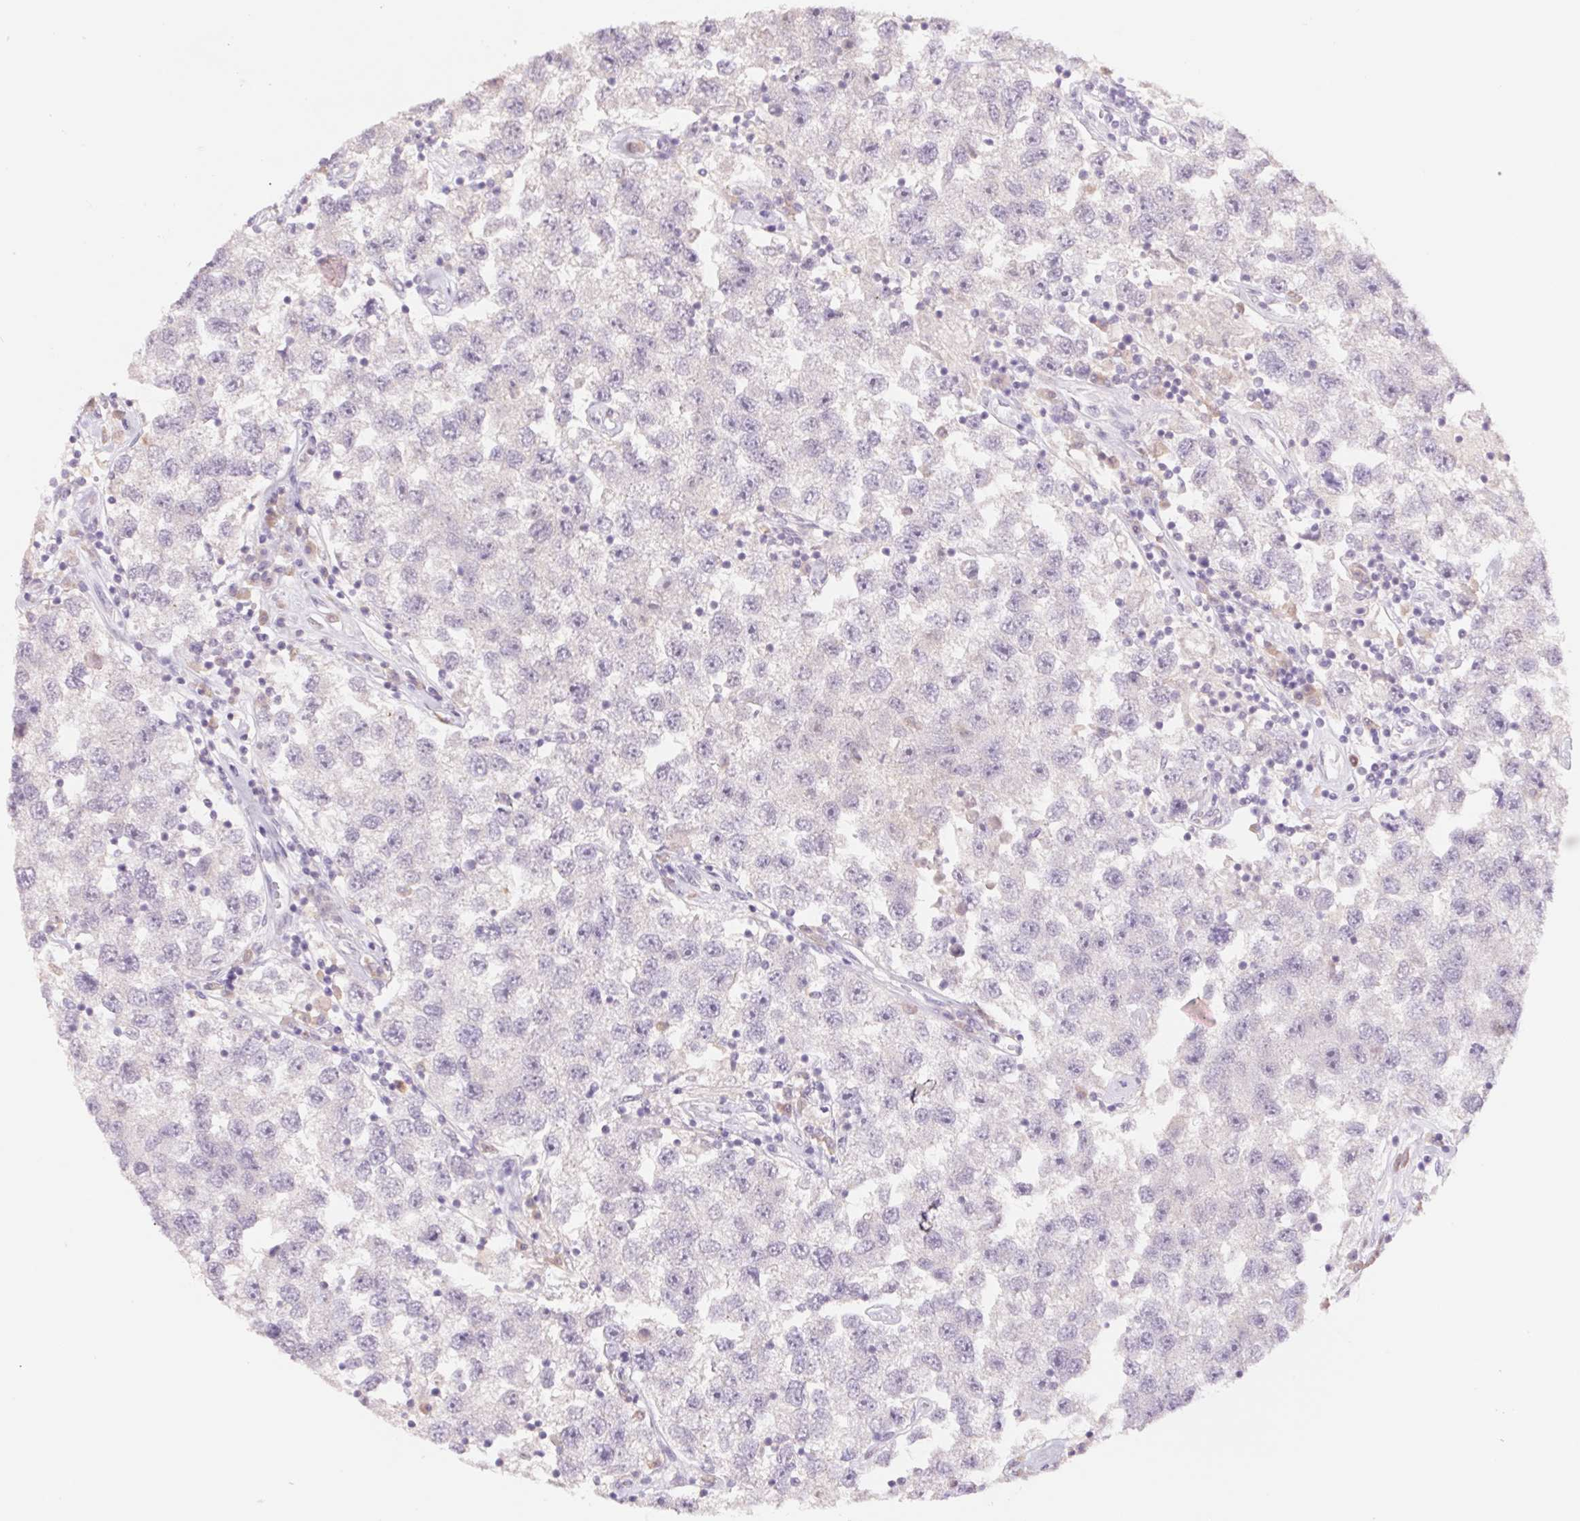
{"staining": {"intensity": "negative", "quantity": "none", "location": "none"}, "tissue": "testis cancer", "cell_type": "Tumor cells", "image_type": "cancer", "snomed": [{"axis": "morphology", "description": "Seminoma, NOS"}, {"axis": "topography", "description": "Testis"}], "caption": "The immunohistochemistry histopathology image has no significant expression in tumor cells of testis cancer (seminoma) tissue.", "gene": "PNMA8B", "patient": {"sex": "male", "age": 26}}